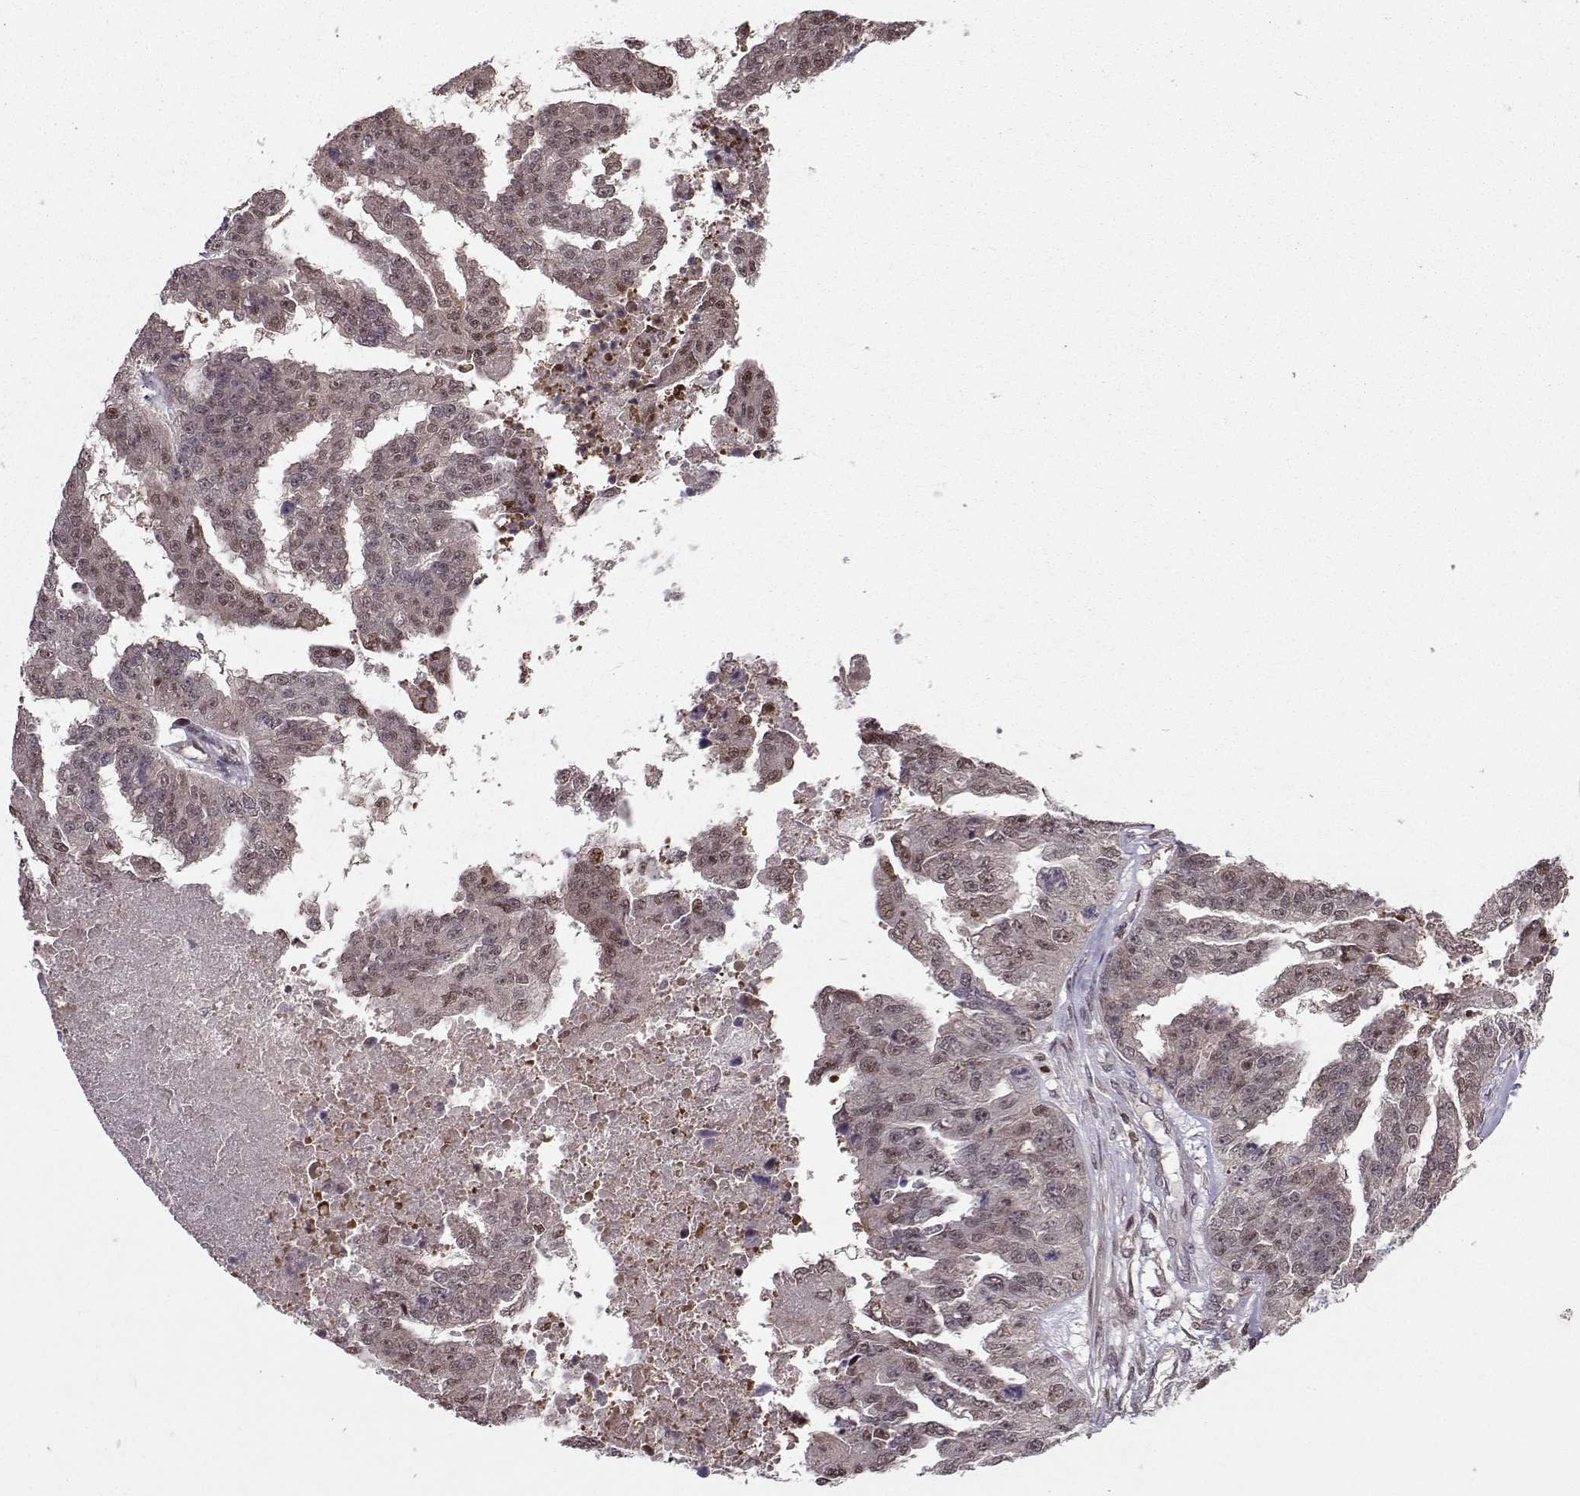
{"staining": {"intensity": "weak", "quantity": "25%-75%", "location": "nuclear"}, "tissue": "ovarian cancer", "cell_type": "Tumor cells", "image_type": "cancer", "snomed": [{"axis": "morphology", "description": "Cystadenocarcinoma, serous, NOS"}, {"axis": "topography", "description": "Ovary"}], "caption": "Immunohistochemistry (IHC) (DAB (3,3'-diaminobenzidine)) staining of serous cystadenocarcinoma (ovarian) displays weak nuclear protein positivity in about 25%-75% of tumor cells.", "gene": "PKP2", "patient": {"sex": "female", "age": 58}}